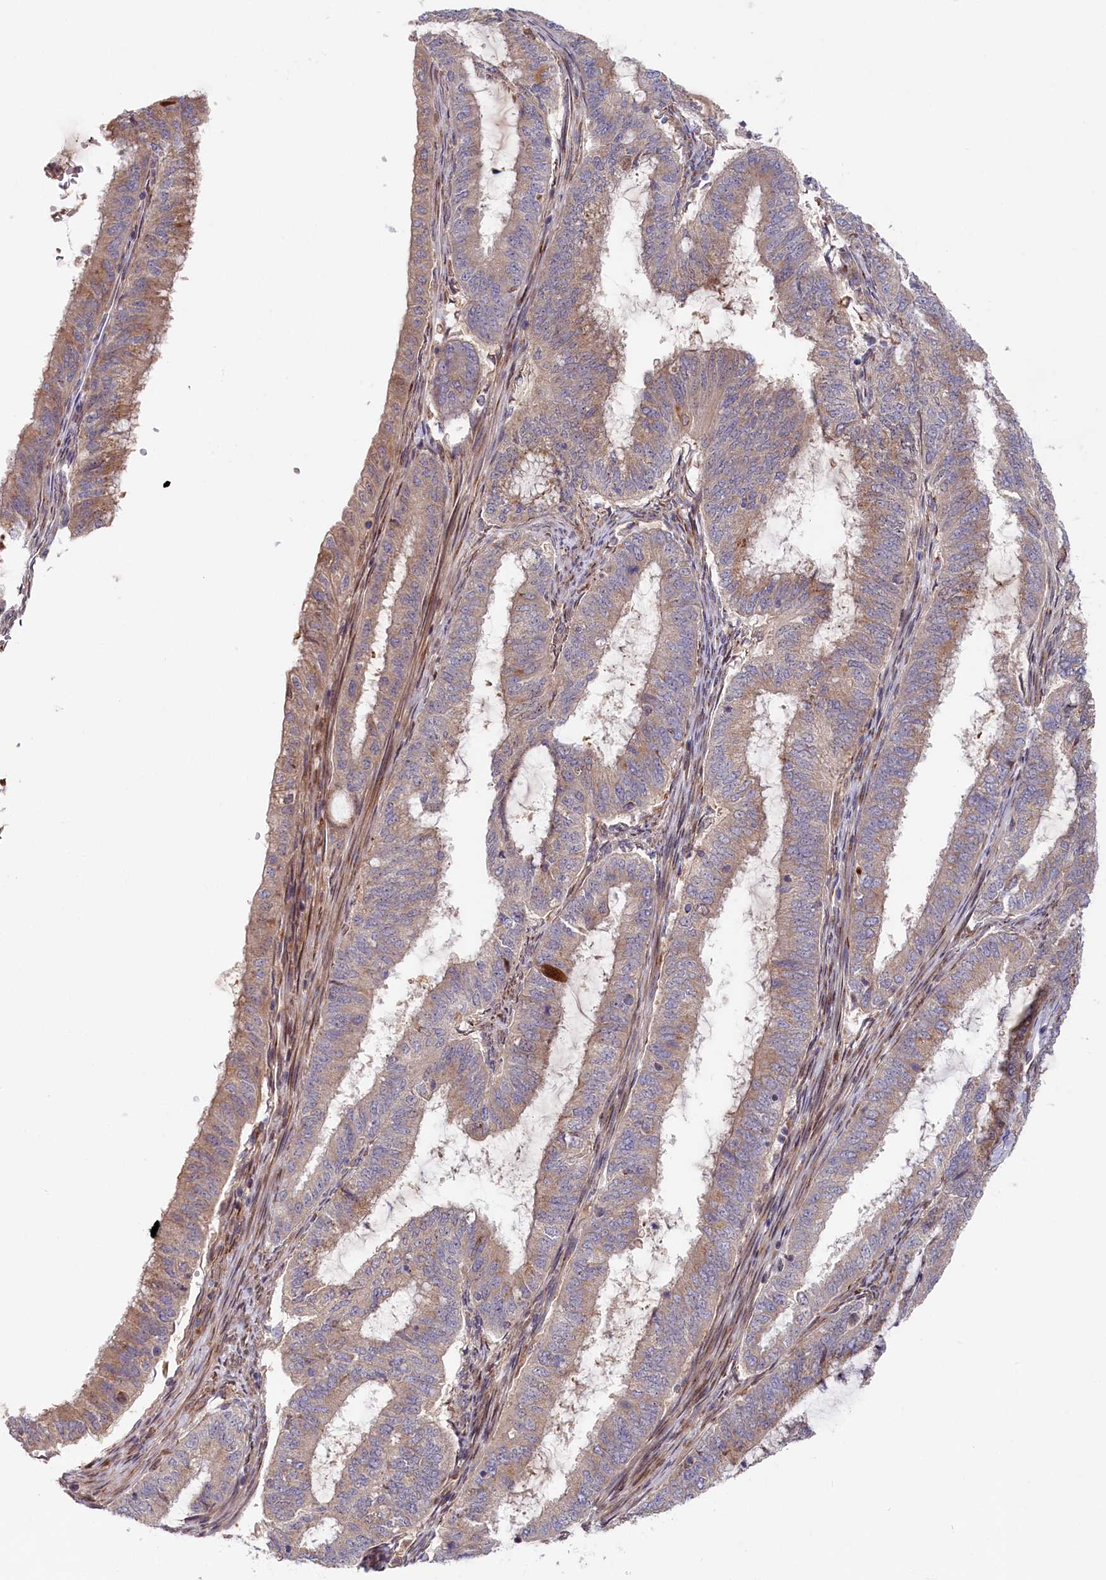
{"staining": {"intensity": "weak", "quantity": "25%-75%", "location": "cytoplasmic/membranous"}, "tissue": "endometrial cancer", "cell_type": "Tumor cells", "image_type": "cancer", "snomed": [{"axis": "morphology", "description": "Adenocarcinoma, NOS"}, {"axis": "topography", "description": "Endometrium"}], "caption": "High-power microscopy captured an immunohistochemistry (IHC) micrograph of adenocarcinoma (endometrial), revealing weak cytoplasmic/membranous positivity in approximately 25%-75% of tumor cells.", "gene": "CHST12", "patient": {"sex": "female", "age": 51}}